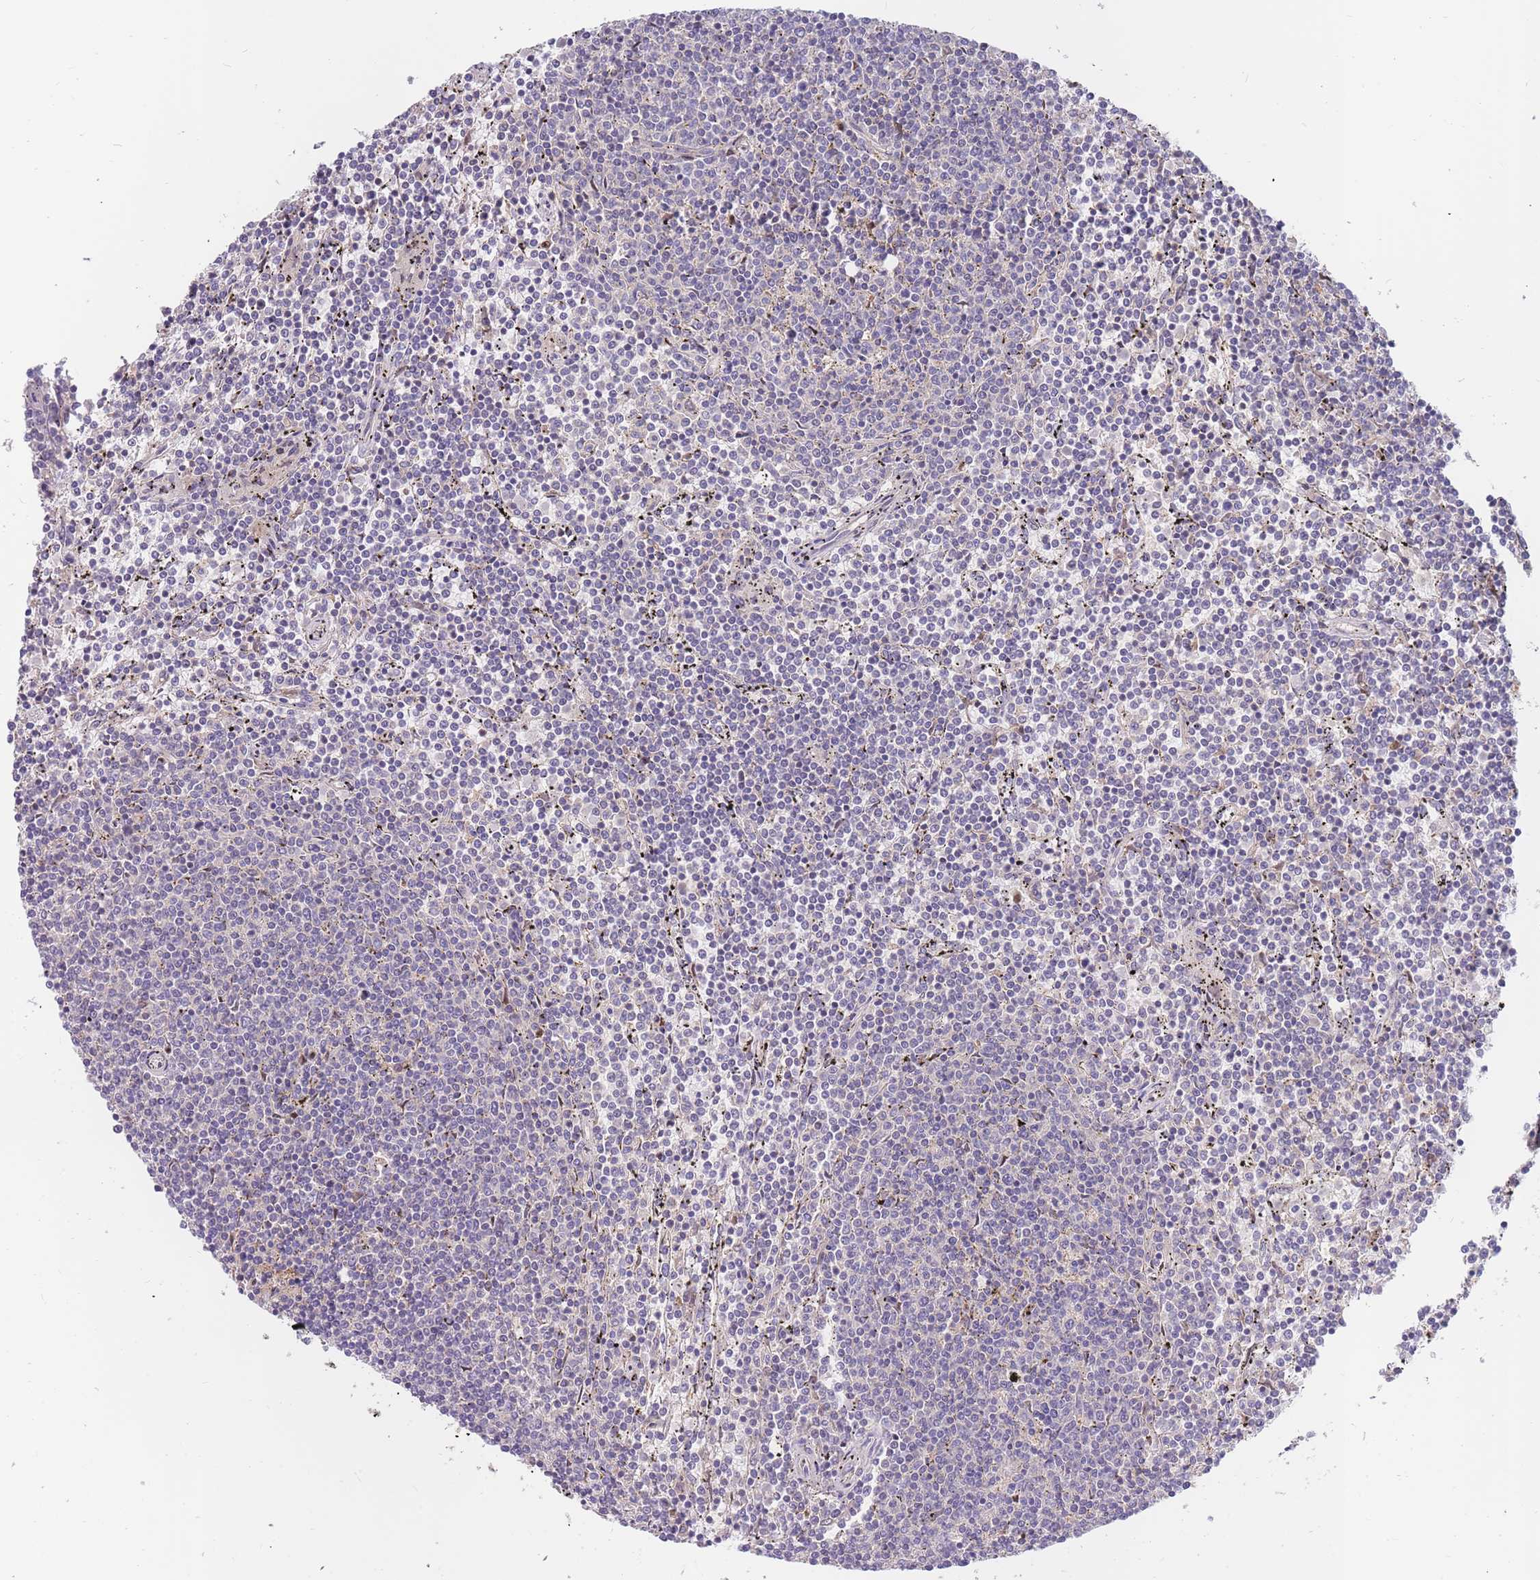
{"staining": {"intensity": "negative", "quantity": "none", "location": "none"}, "tissue": "lymphoma", "cell_type": "Tumor cells", "image_type": "cancer", "snomed": [{"axis": "morphology", "description": "Malignant lymphoma, non-Hodgkin's type, Low grade"}, {"axis": "topography", "description": "Spleen"}], "caption": "Immunohistochemical staining of human malignant lymphoma, non-Hodgkin's type (low-grade) displays no significant staining in tumor cells.", "gene": "BORCS5", "patient": {"sex": "female", "age": 50}}